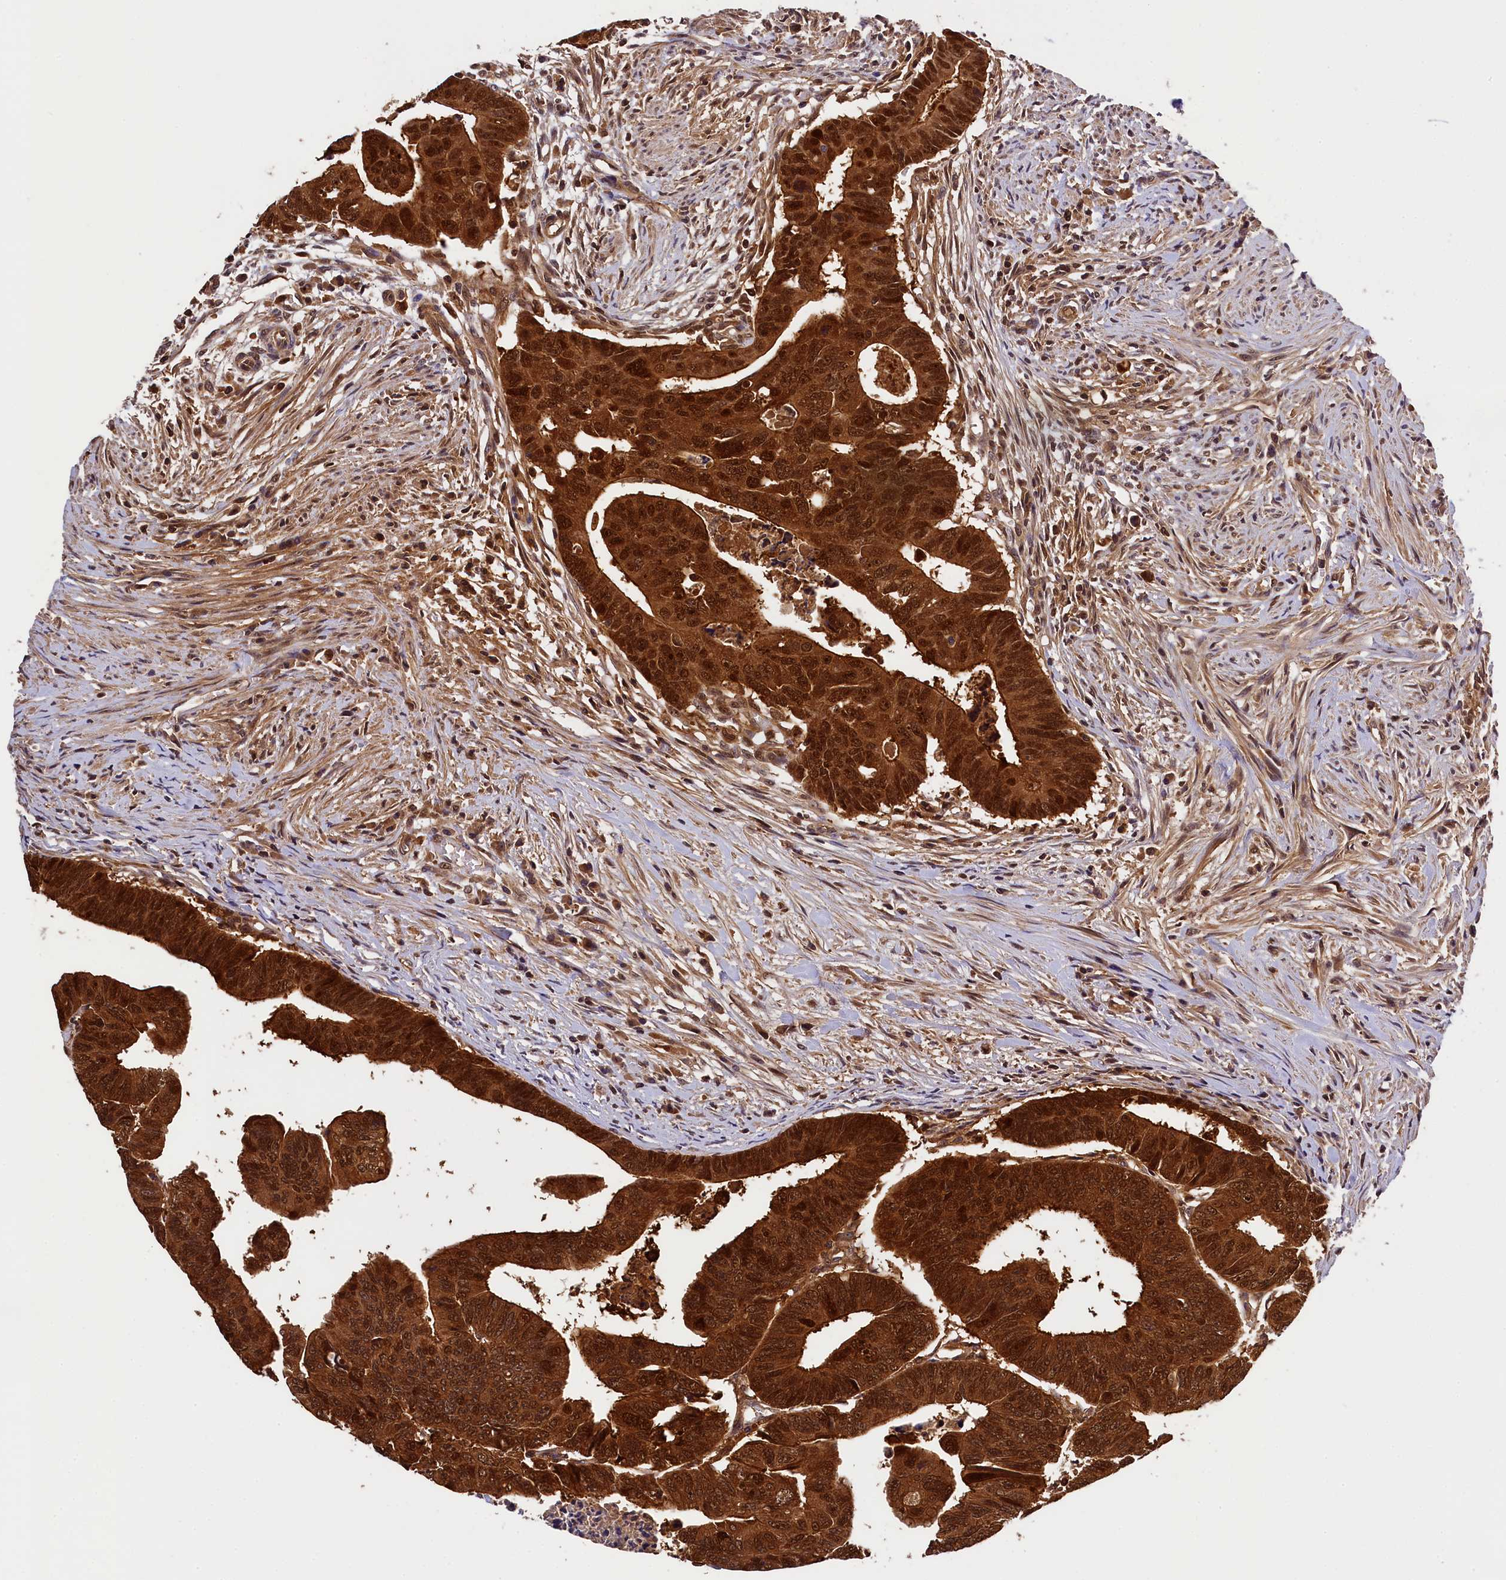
{"staining": {"intensity": "strong", "quantity": ">75%", "location": "cytoplasmic/membranous,nuclear"}, "tissue": "colorectal cancer", "cell_type": "Tumor cells", "image_type": "cancer", "snomed": [{"axis": "morphology", "description": "Adenocarcinoma, NOS"}, {"axis": "topography", "description": "Rectum"}], "caption": "Immunohistochemistry photomicrograph of neoplastic tissue: human colorectal adenocarcinoma stained using immunohistochemistry (IHC) exhibits high levels of strong protein expression localized specifically in the cytoplasmic/membranous and nuclear of tumor cells, appearing as a cytoplasmic/membranous and nuclear brown color.", "gene": "EIF6", "patient": {"sex": "female", "age": 65}}